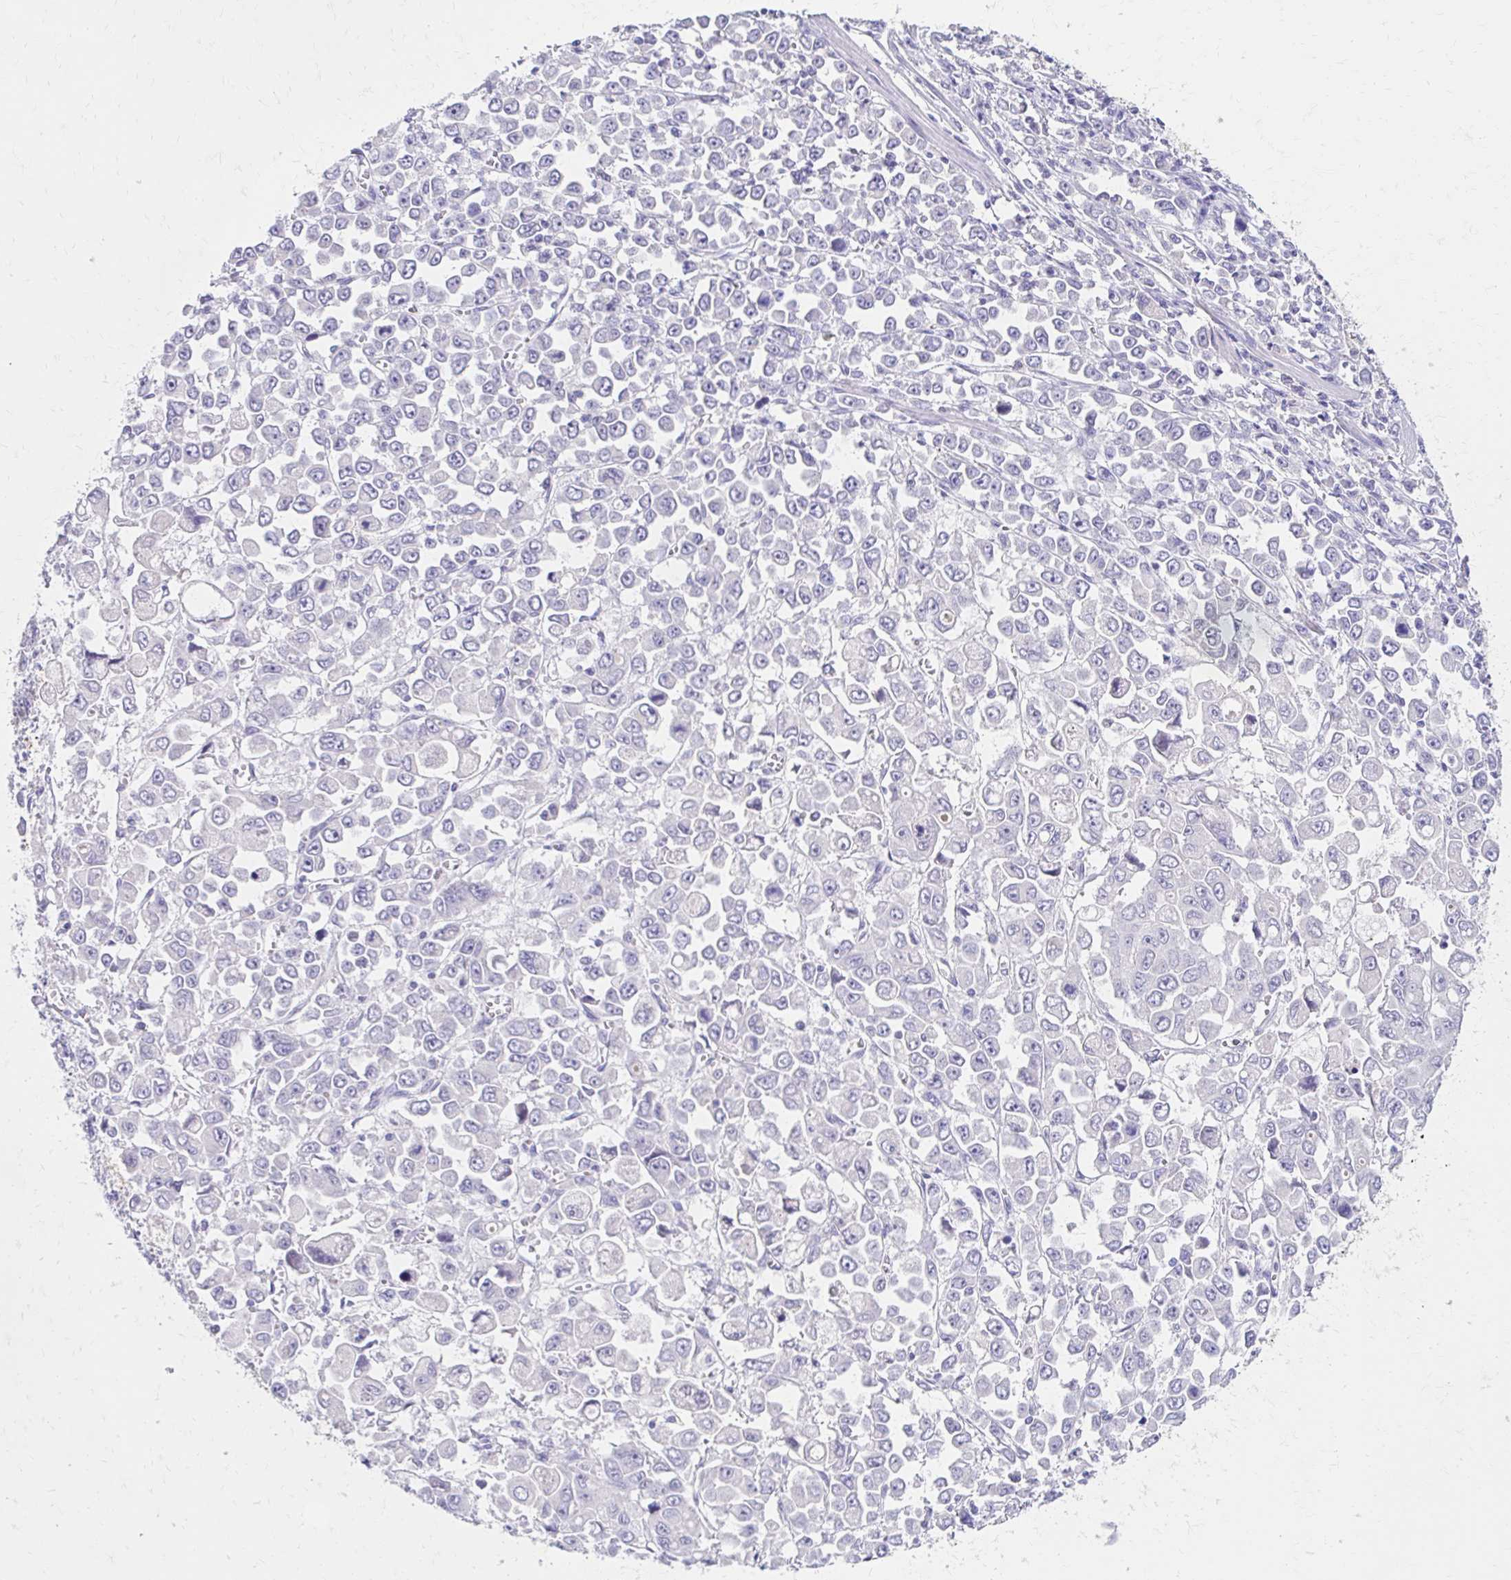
{"staining": {"intensity": "negative", "quantity": "none", "location": "none"}, "tissue": "stomach cancer", "cell_type": "Tumor cells", "image_type": "cancer", "snomed": [{"axis": "morphology", "description": "Adenocarcinoma, NOS"}, {"axis": "topography", "description": "Stomach, upper"}], "caption": "Immunohistochemistry image of neoplastic tissue: stomach cancer (adenocarcinoma) stained with DAB exhibits no significant protein expression in tumor cells.", "gene": "AZGP1", "patient": {"sex": "male", "age": 70}}